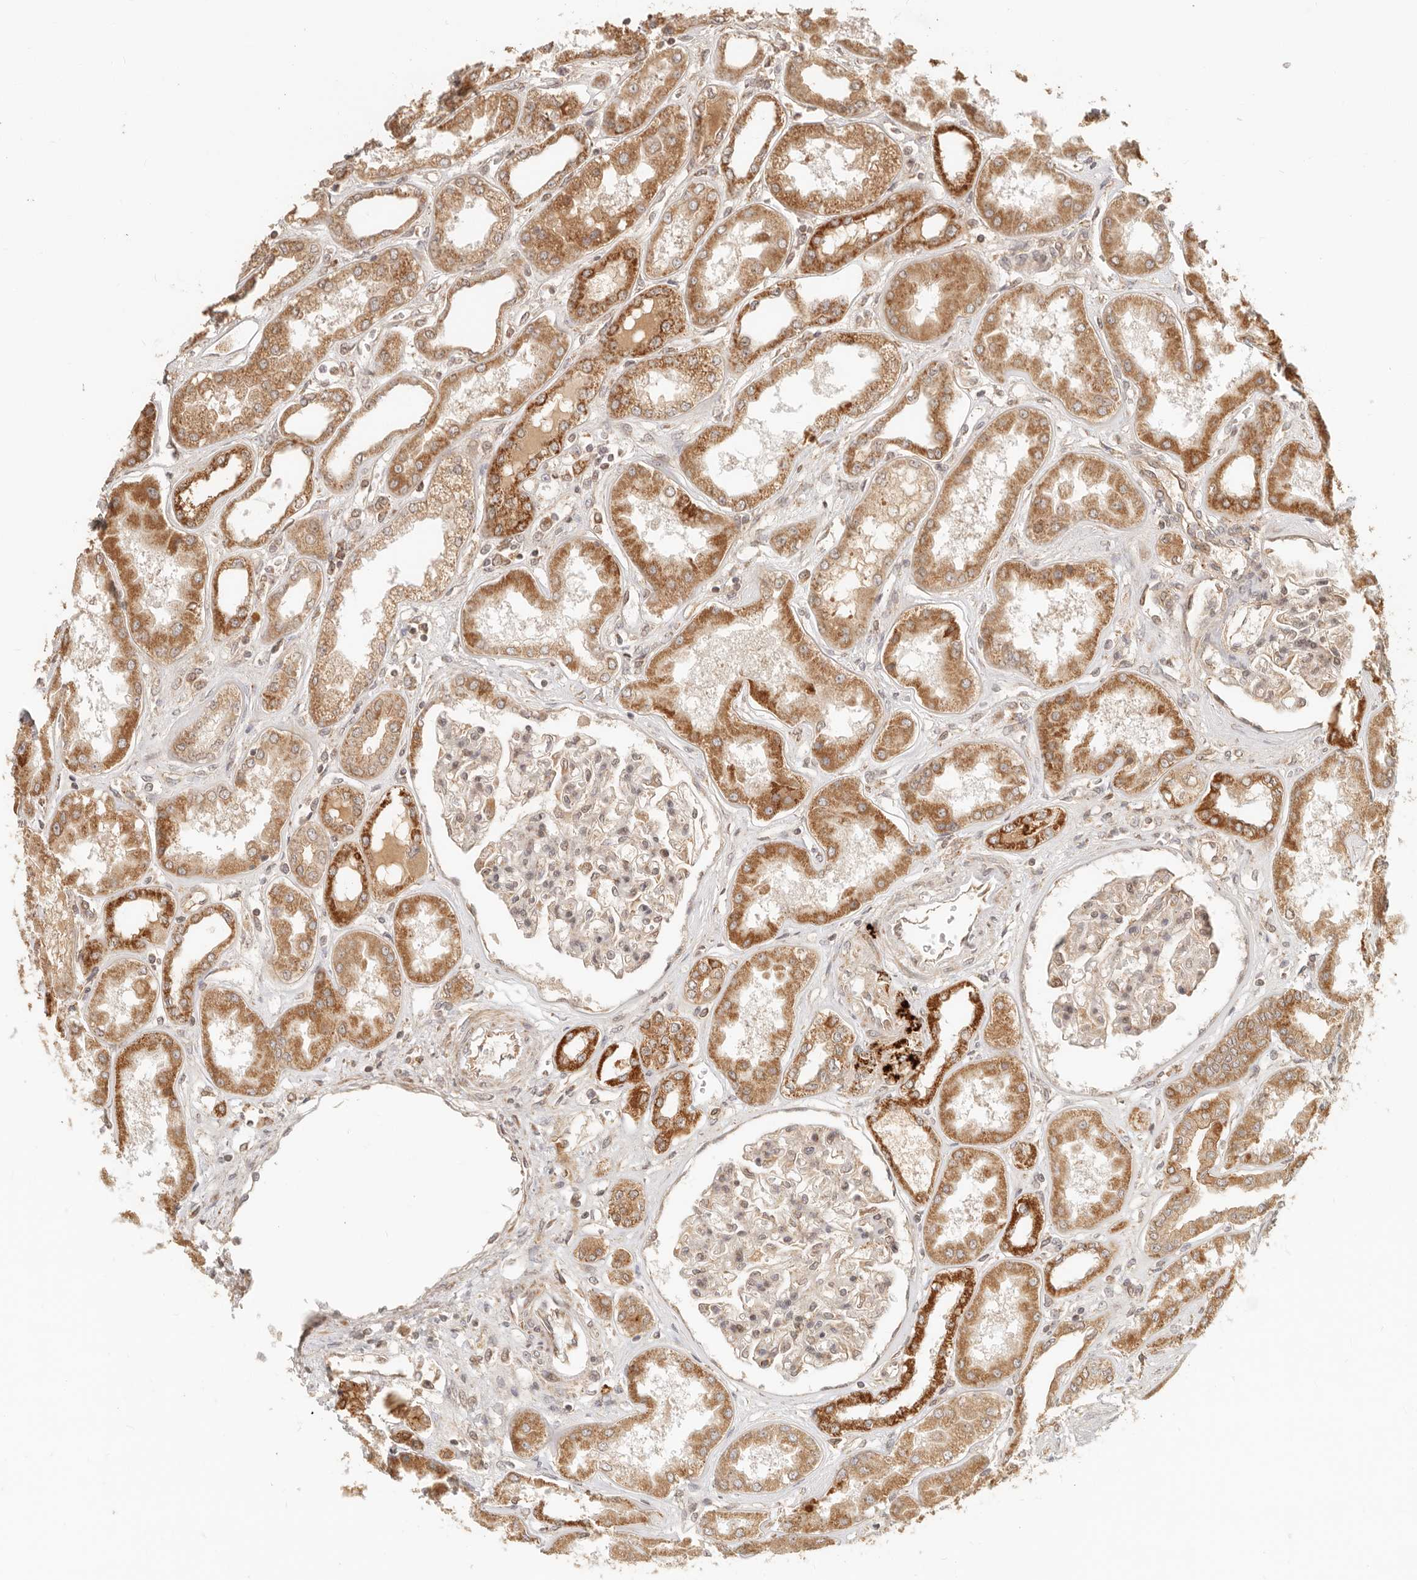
{"staining": {"intensity": "moderate", "quantity": "<25%", "location": "nuclear"}, "tissue": "kidney", "cell_type": "Cells in glomeruli", "image_type": "normal", "snomed": [{"axis": "morphology", "description": "Normal tissue, NOS"}, {"axis": "topography", "description": "Kidney"}], "caption": "An image of kidney stained for a protein demonstrates moderate nuclear brown staining in cells in glomeruli. (DAB IHC, brown staining for protein, blue staining for nuclei).", "gene": "BAALC", "patient": {"sex": "female", "age": 56}}